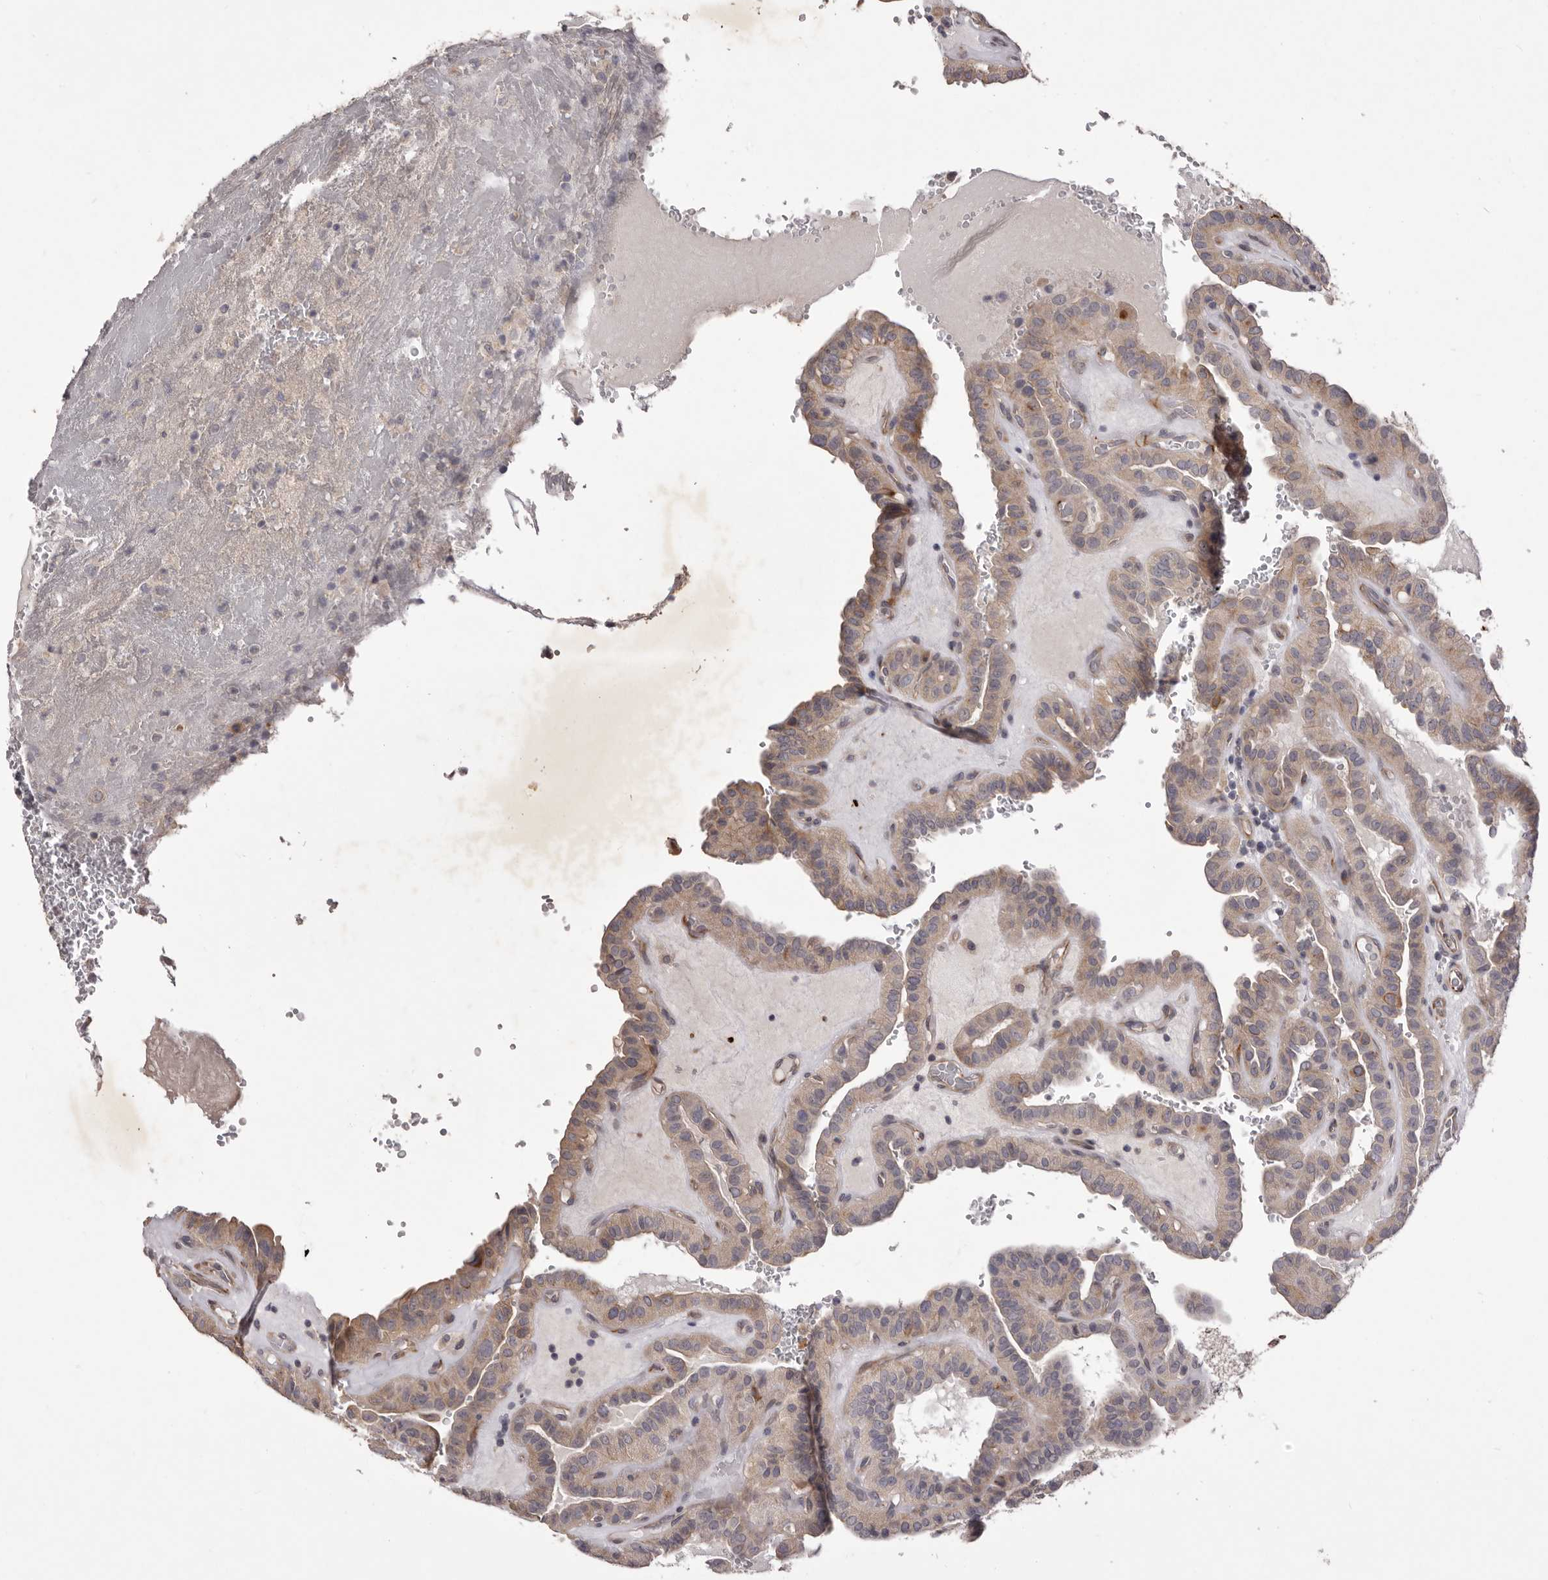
{"staining": {"intensity": "weak", "quantity": "25%-75%", "location": "cytoplasmic/membranous"}, "tissue": "thyroid cancer", "cell_type": "Tumor cells", "image_type": "cancer", "snomed": [{"axis": "morphology", "description": "Papillary adenocarcinoma, NOS"}, {"axis": "topography", "description": "Thyroid gland"}], "caption": "IHC staining of thyroid papillary adenocarcinoma, which displays low levels of weak cytoplasmic/membranous positivity in approximately 25%-75% of tumor cells indicating weak cytoplasmic/membranous protein positivity. The staining was performed using DAB (brown) for protein detection and nuclei were counterstained in hematoxylin (blue).", "gene": "PNRC1", "patient": {"sex": "male", "age": 77}}